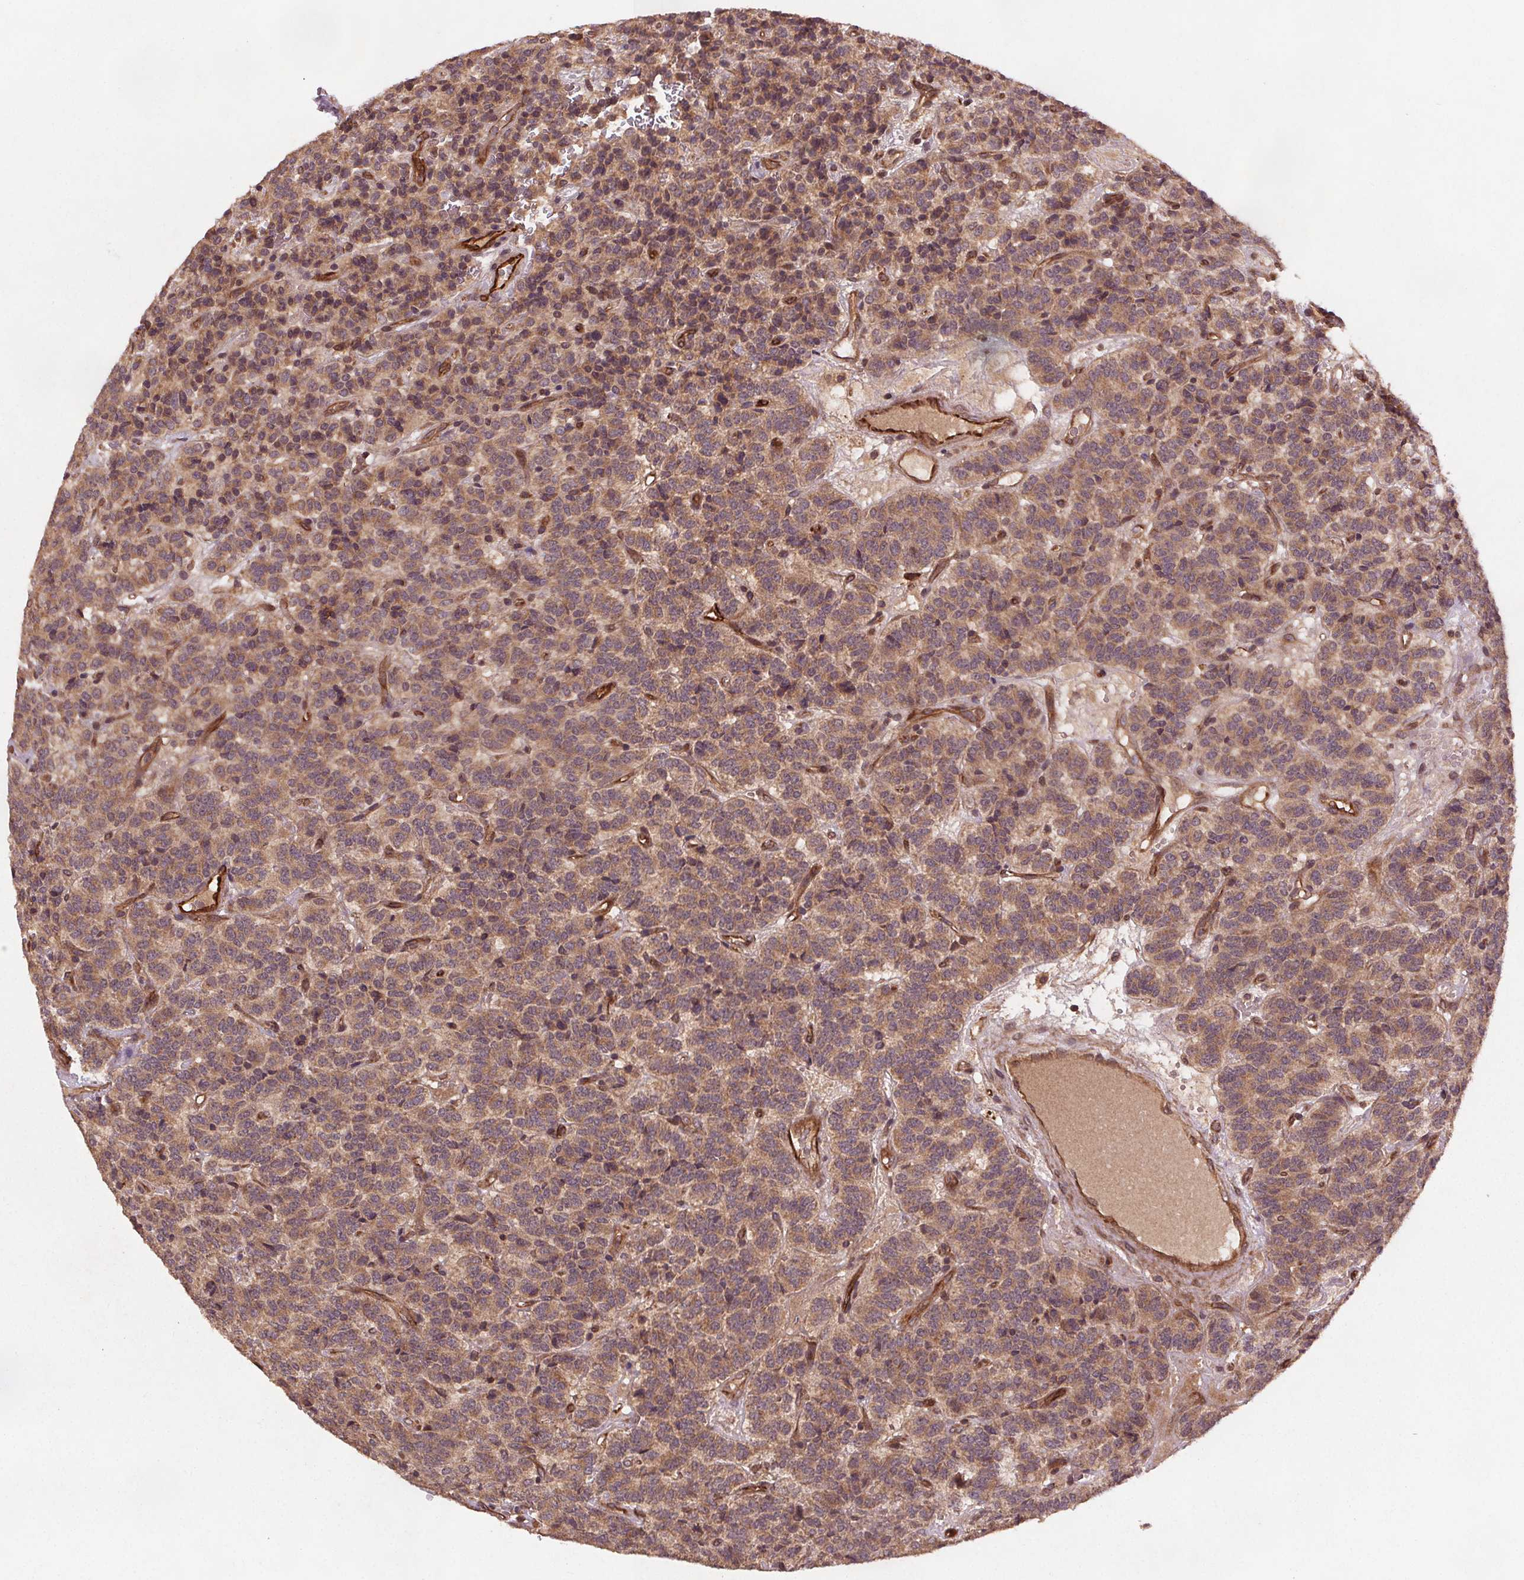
{"staining": {"intensity": "moderate", "quantity": ">75%", "location": "cytoplasmic/membranous,nuclear"}, "tissue": "carcinoid", "cell_type": "Tumor cells", "image_type": "cancer", "snomed": [{"axis": "morphology", "description": "Carcinoid, malignant, NOS"}, {"axis": "topography", "description": "Pancreas"}], "caption": "Tumor cells show moderate cytoplasmic/membranous and nuclear positivity in about >75% of cells in carcinoid.", "gene": "SEC14L2", "patient": {"sex": "male", "age": 36}}